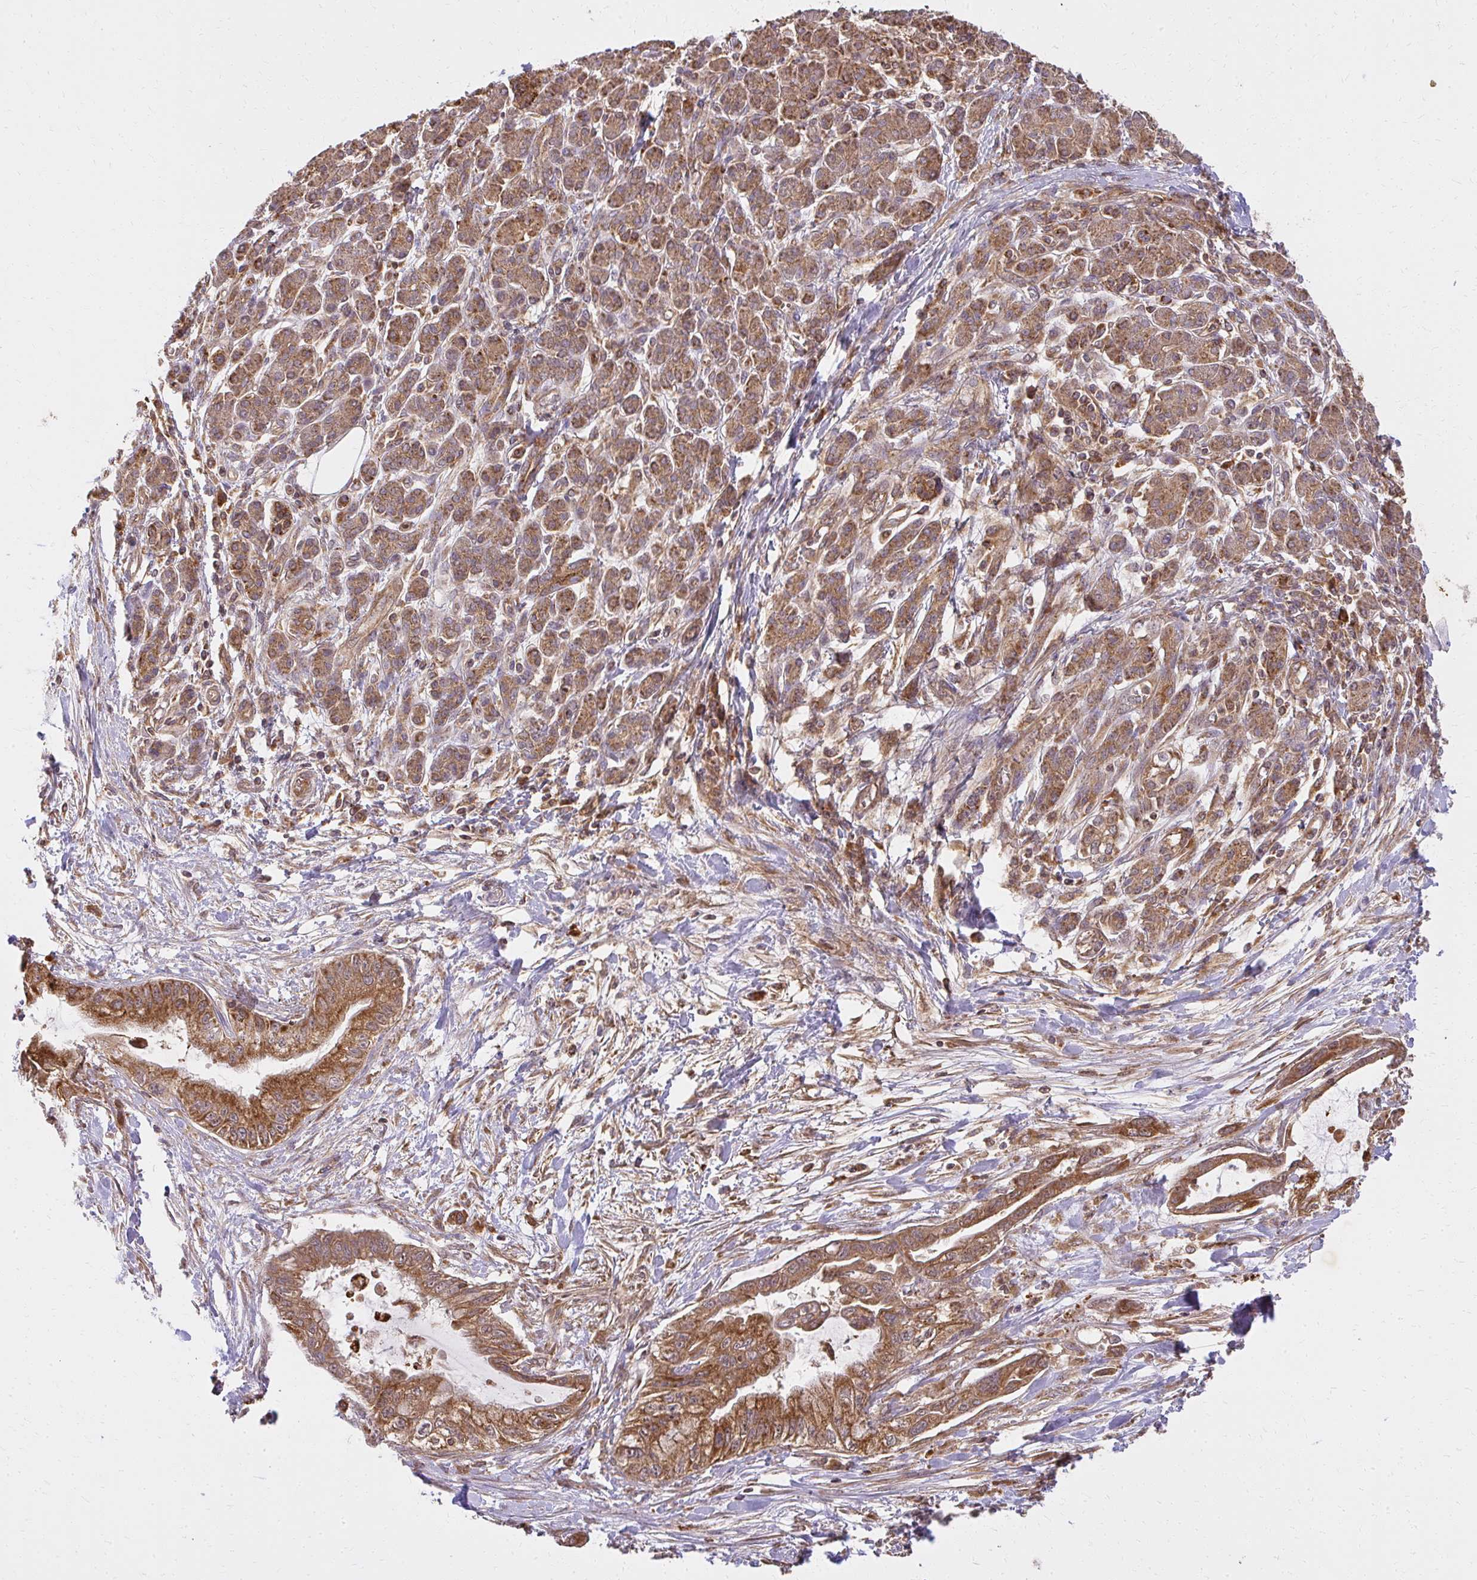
{"staining": {"intensity": "moderate", "quantity": ">75%", "location": "cytoplasmic/membranous"}, "tissue": "pancreatic cancer", "cell_type": "Tumor cells", "image_type": "cancer", "snomed": [{"axis": "morphology", "description": "Adenocarcinoma, NOS"}, {"axis": "topography", "description": "Pancreas"}], "caption": "DAB (3,3'-diaminobenzidine) immunohistochemical staining of human pancreatic adenocarcinoma reveals moderate cytoplasmic/membranous protein staining in approximately >75% of tumor cells.", "gene": "GNS", "patient": {"sex": "male", "age": 48}}